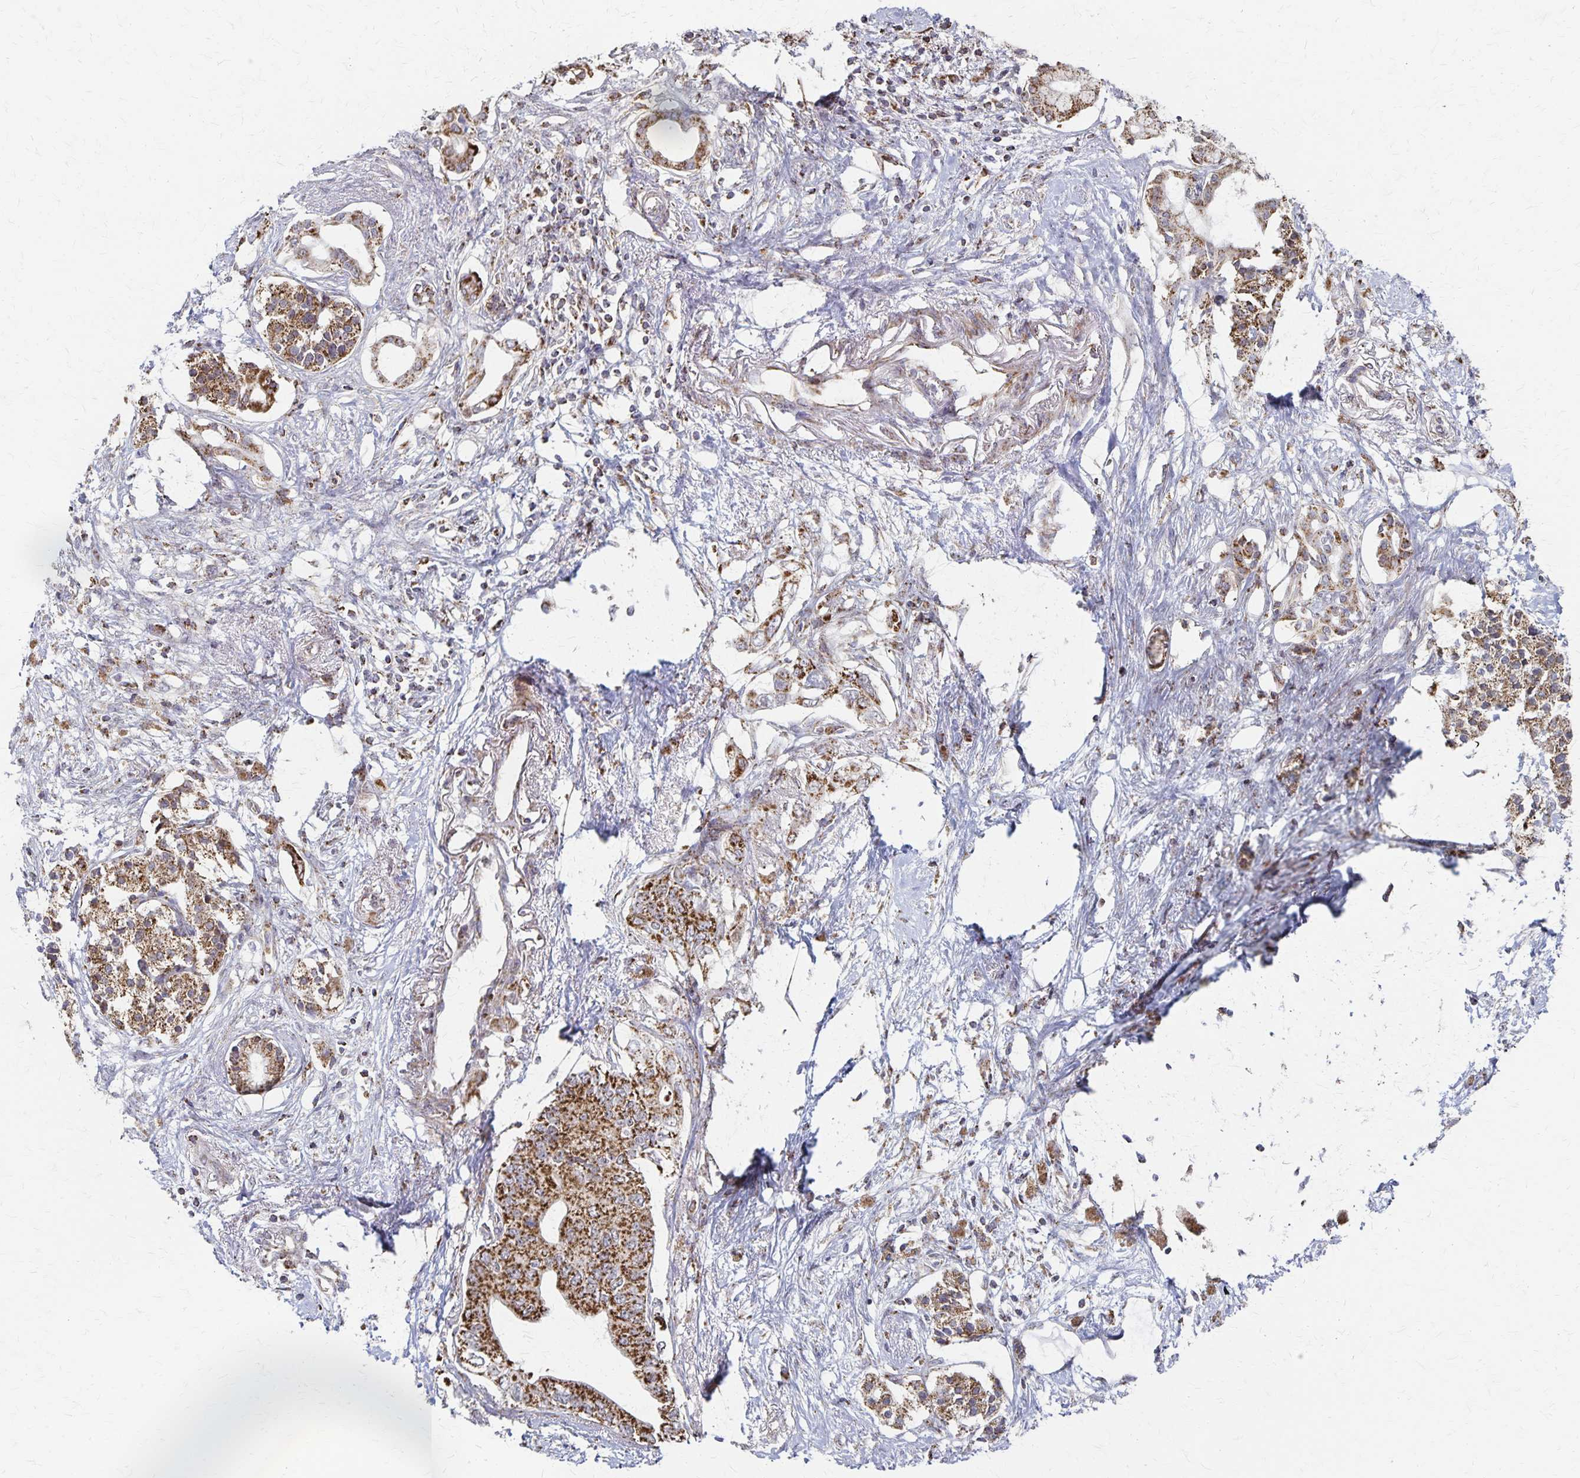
{"staining": {"intensity": "strong", "quantity": ">75%", "location": "cytoplasmic/membranous"}, "tissue": "pancreatic cancer", "cell_type": "Tumor cells", "image_type": "cancer", "snomed": [{"axis": "morphology", "description": "Adenocarcinoma, NOS"}, {"axis": "topography", "description": "Pancreas"}], "caption": "A micrograph of adenocarcinoma (pancreatic) stained for a protein shows strong cytoplasmic/membranous brown staining in tumor cells. (DAB (3,3'-diaminobenzidine) IHC, brown staining for protein, blue staining for nuclei).", "gene": "DYRK4", "patient": {"sex": "female", "age": 63}}